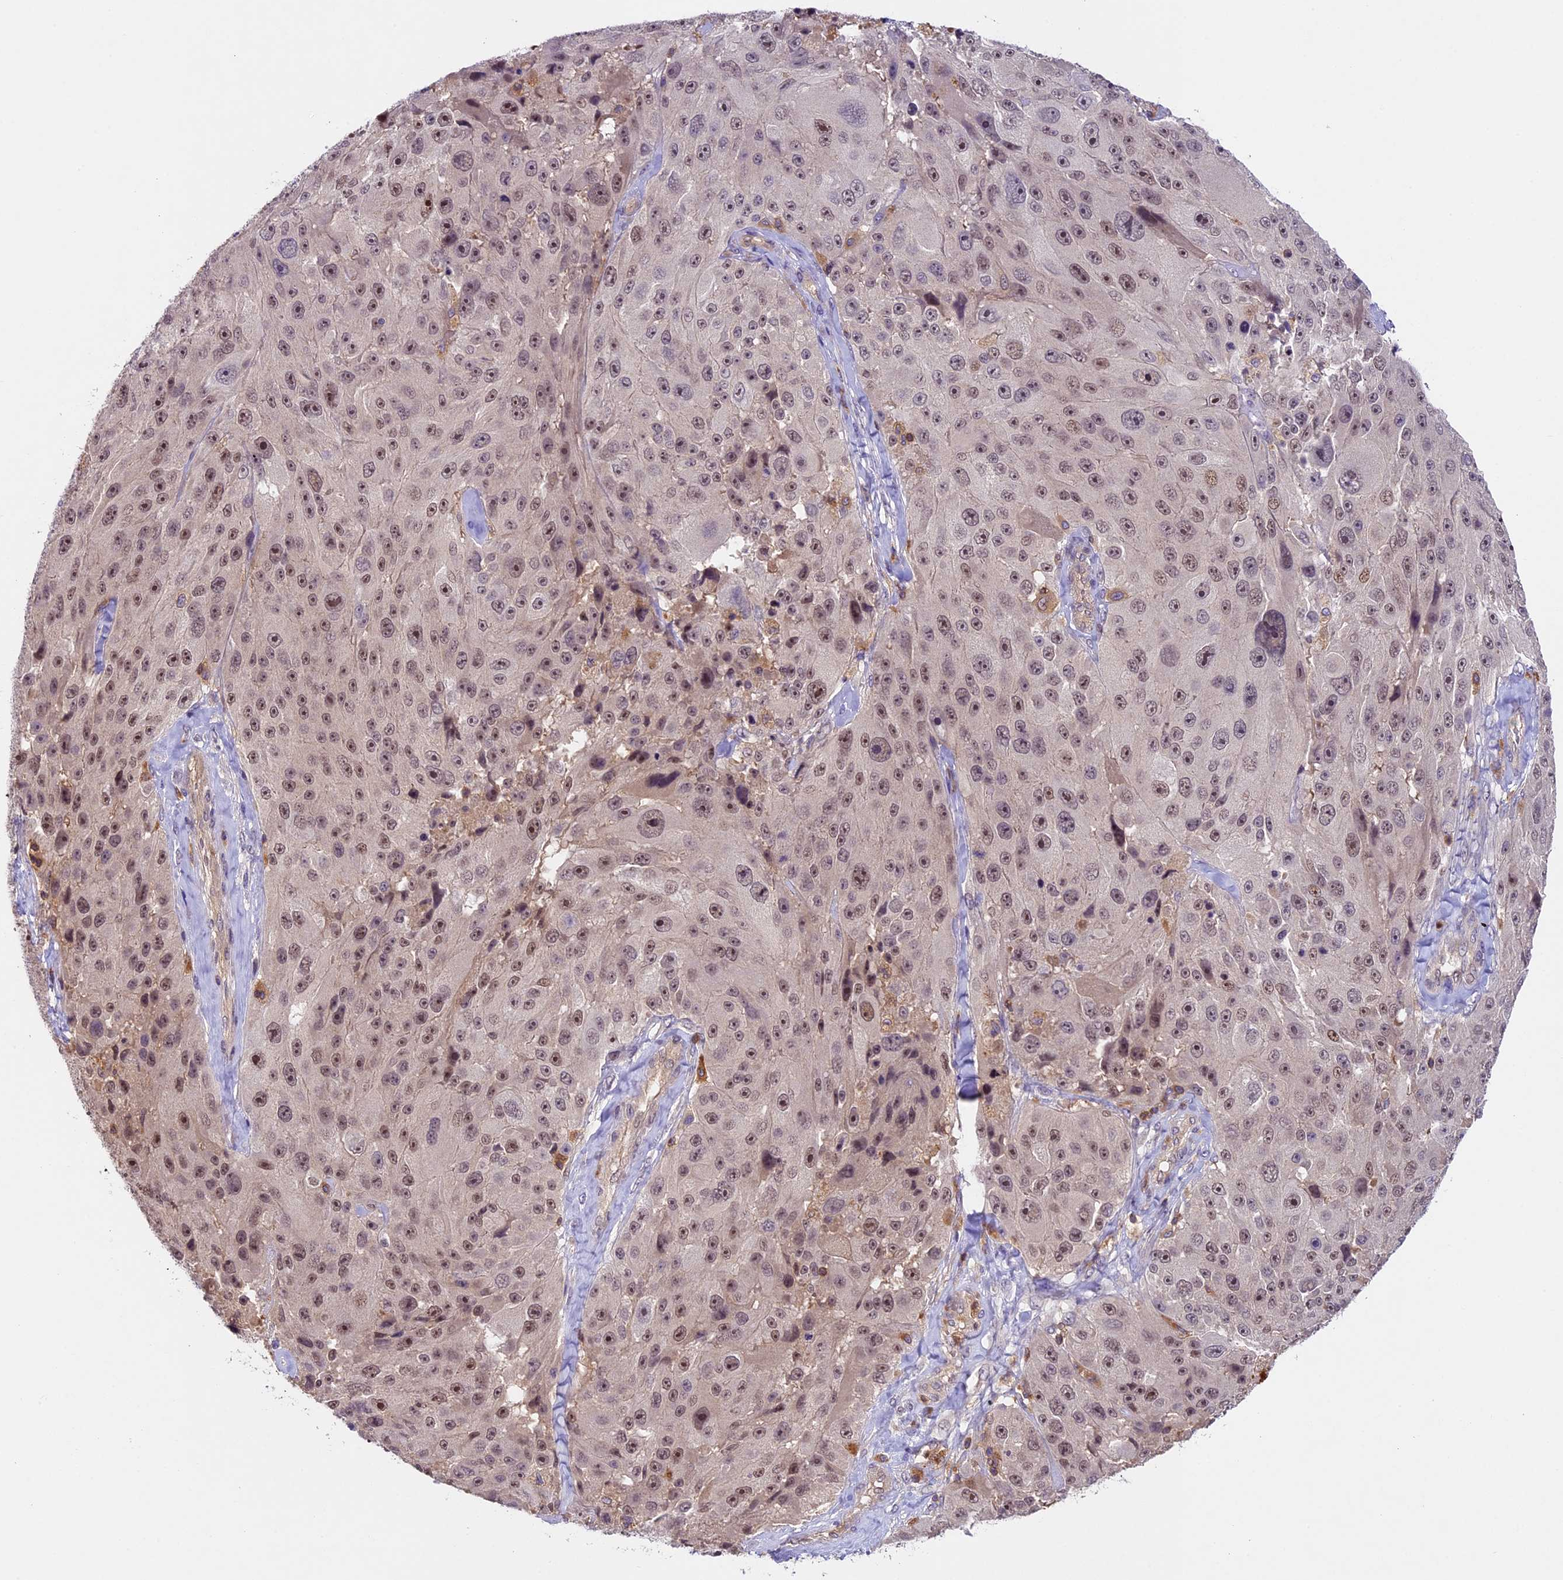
{"staining": {"intensity": "weak", "quantity": ">75%", "location": "nuclear"}, "tissue": "melanoma", "cell_type": "Tumor cells", "image_type": "cancer", "snomed": [{"axis": "morphology", "description": "Malignant melanoma, Metastatic site"}, {"axis": "topography", "description": "Lymph node"}], "caption": "IHC micrograph of neoplastic tissue: human malignant melanoma (metastatic site) stained using immunohistochemistry shows low levels of weak protein expression localized specifically in the nuclear of tumor cells, appearing as a nuclear brown color.", "gene": "TBC1D1", "patient": {"sex": "male", "age": 62}}